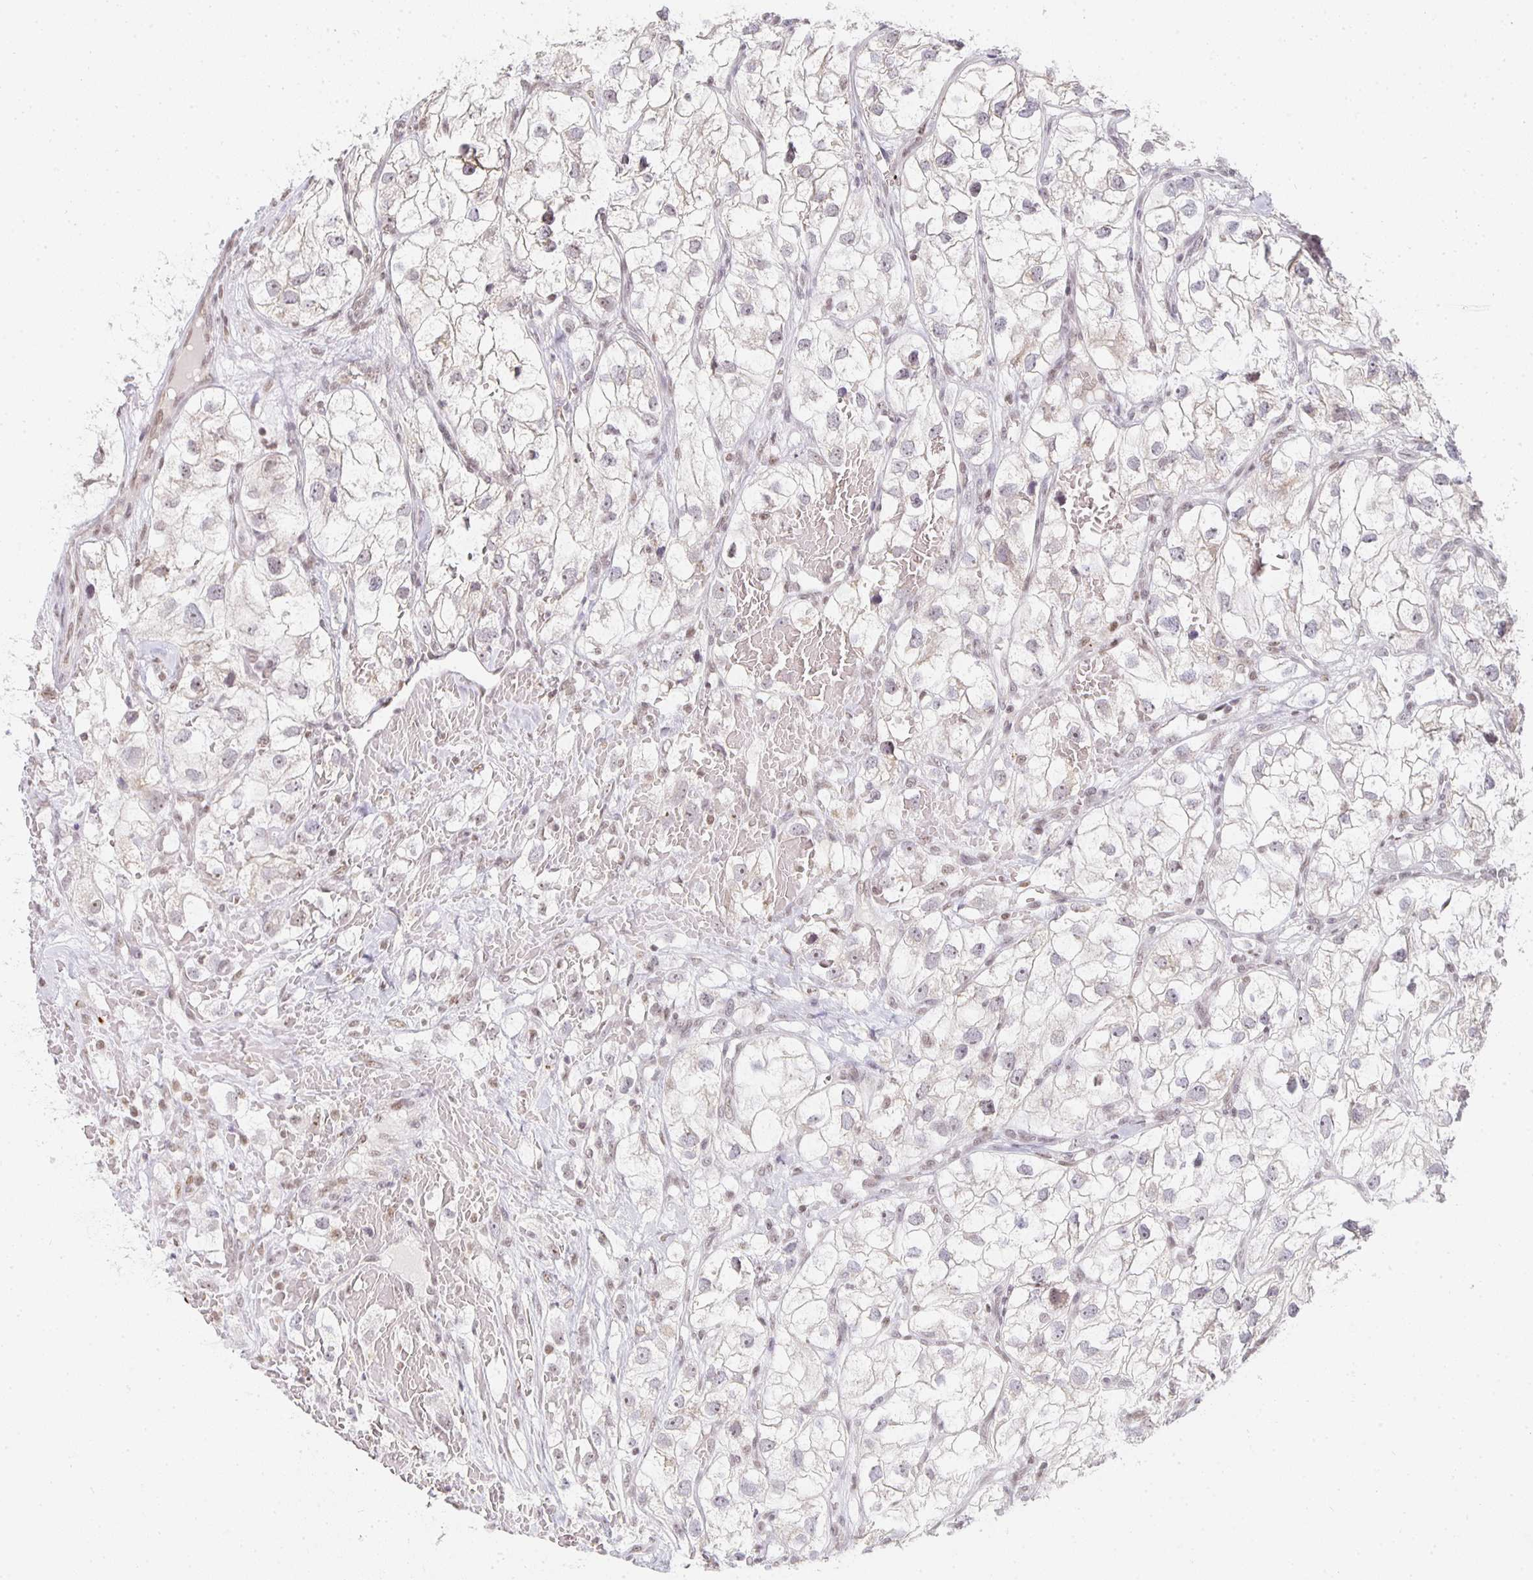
{"staining": {"intensity": "negative", "quantity": "none", "location": "none"}, "tissue": "renal cancer", "cell_type": "Tumor cells", "image_type": "cancer", "snomed": [{"axis": "morphology", "description": "Adenocarcinoma, NOS"}, {"axis": "topography", "description": "Kidney"}], "caption": "A photomicrograph of human renal cancer (adenocarcinoma) is negative for staining in tumor cells. Nuclei are stained in blue.", "gene": "SMARCA2", "patient": {"sex": "male", "age": 59}}